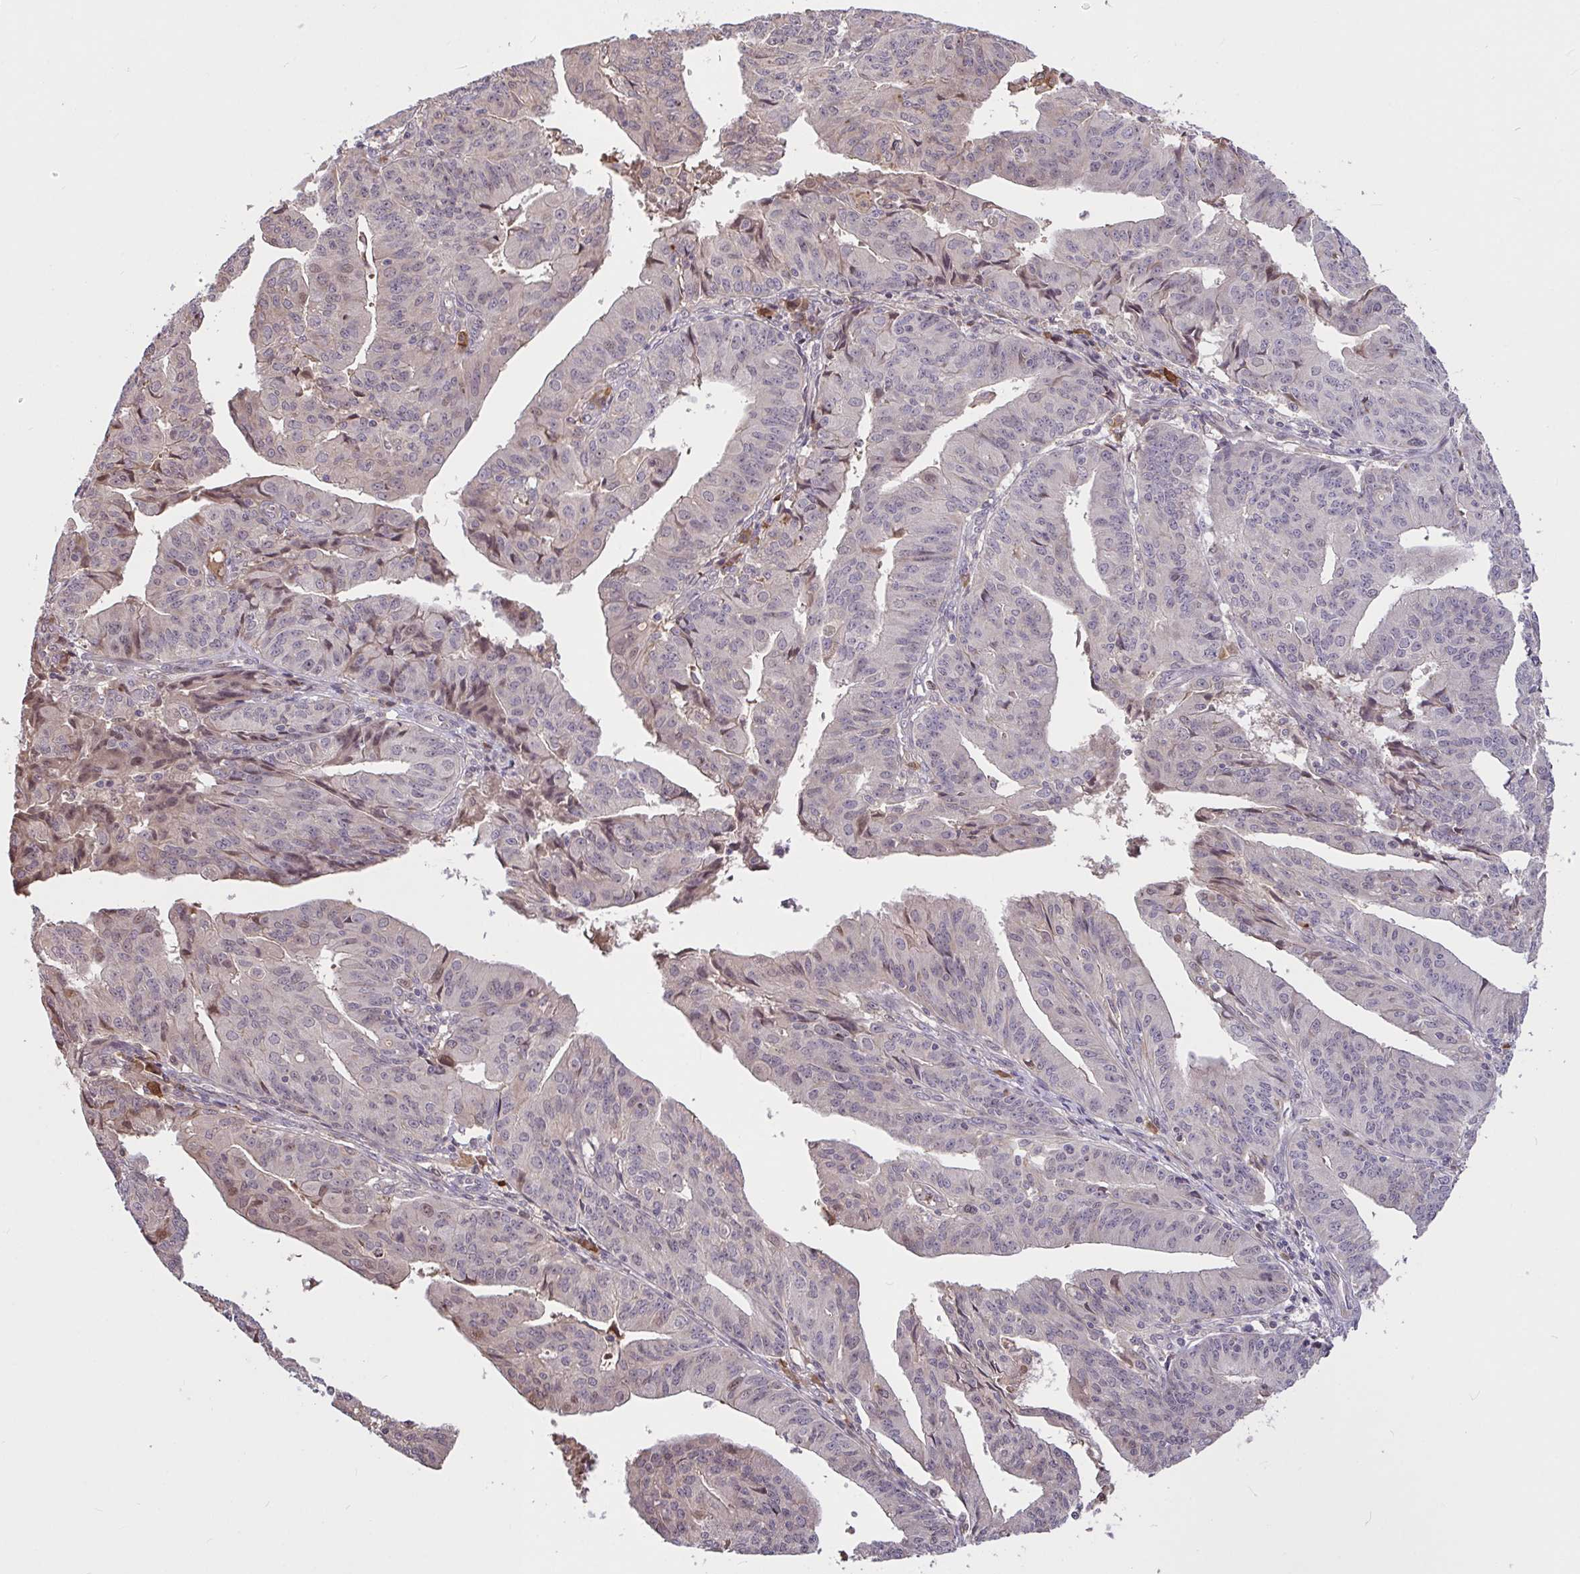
{"staining": {"intensity": "negative", "quantity": "none", "location": "none"}, "tissue": "endometrial cancer", "cell_type": "Tumor cells", "image_type": "cancer", "snomed": [{"axis": "morphology", "description": "Adenocarcinoma, NOS"}, {"axis": "topography", "description": "Endometrium"}], "caption": "Immunohistochemical staining of human endometrial adenocarcinoma reveals no significant expression in tumor cells.", "gene": "FCER1A", "patient": {"sex": "female", "age": 56}}